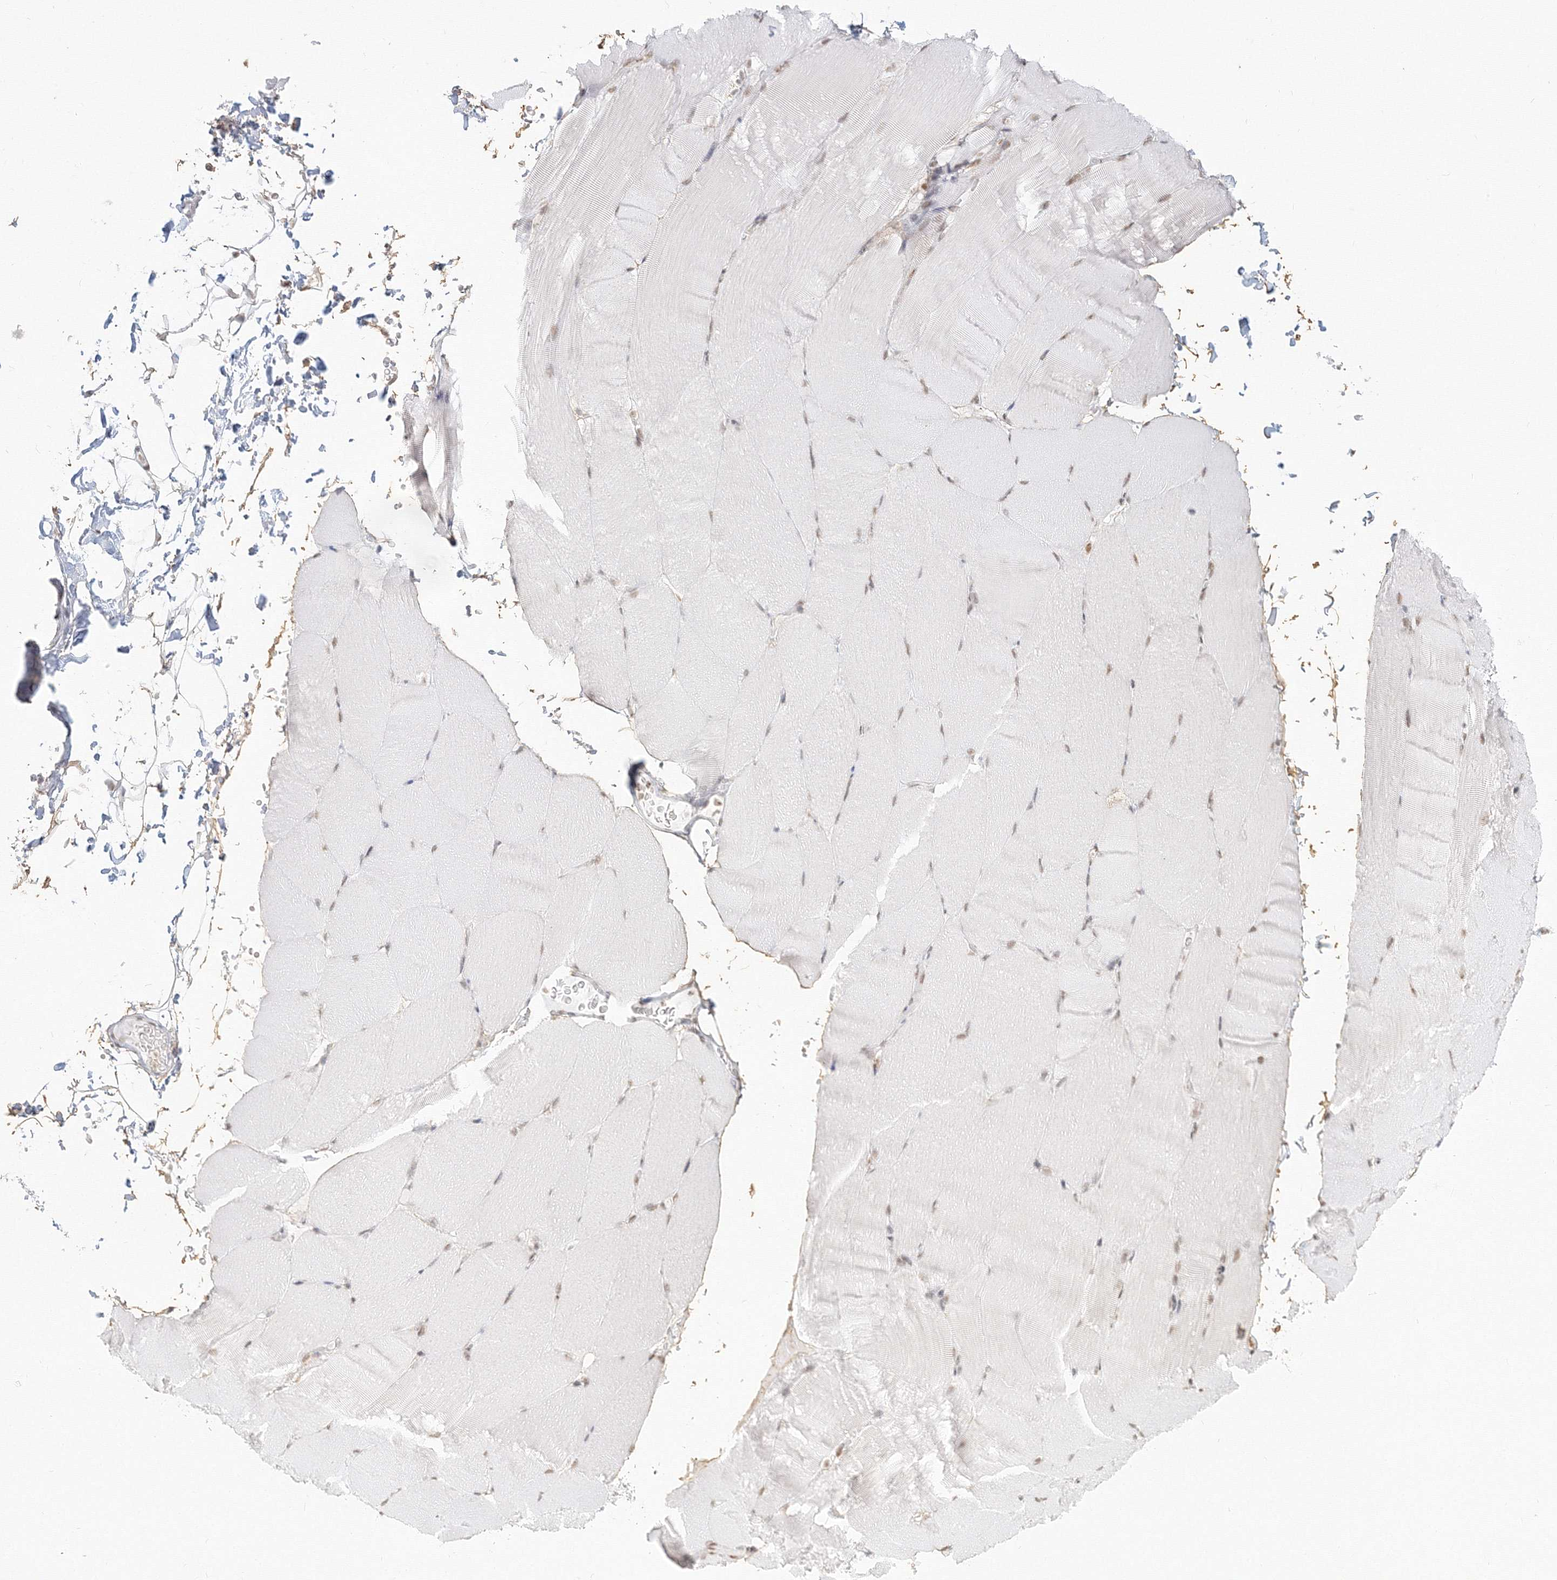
{"staining": {"intensity": "weak", "quantity": "25%-75%", "location": "nuclear"}, "tissue": "skeletal muscle", "cell_type": "Myocytes", "image_type": "normal", "snomed": [{"axis": "morphology", "description": "Normal tissue, NOS"}, {"axis": "topography", "description": "Skeletal muscle"}, {"axis": "topography", "description": "Parathyroid gland"}], "caption": "Myocytes demonstrate low levels of weak nuclear positivity in about 25%-75% of cells in normal skeletal muscle.", "gene": "PPP4R2", "patient": {"sex": "female", "age": 37}}